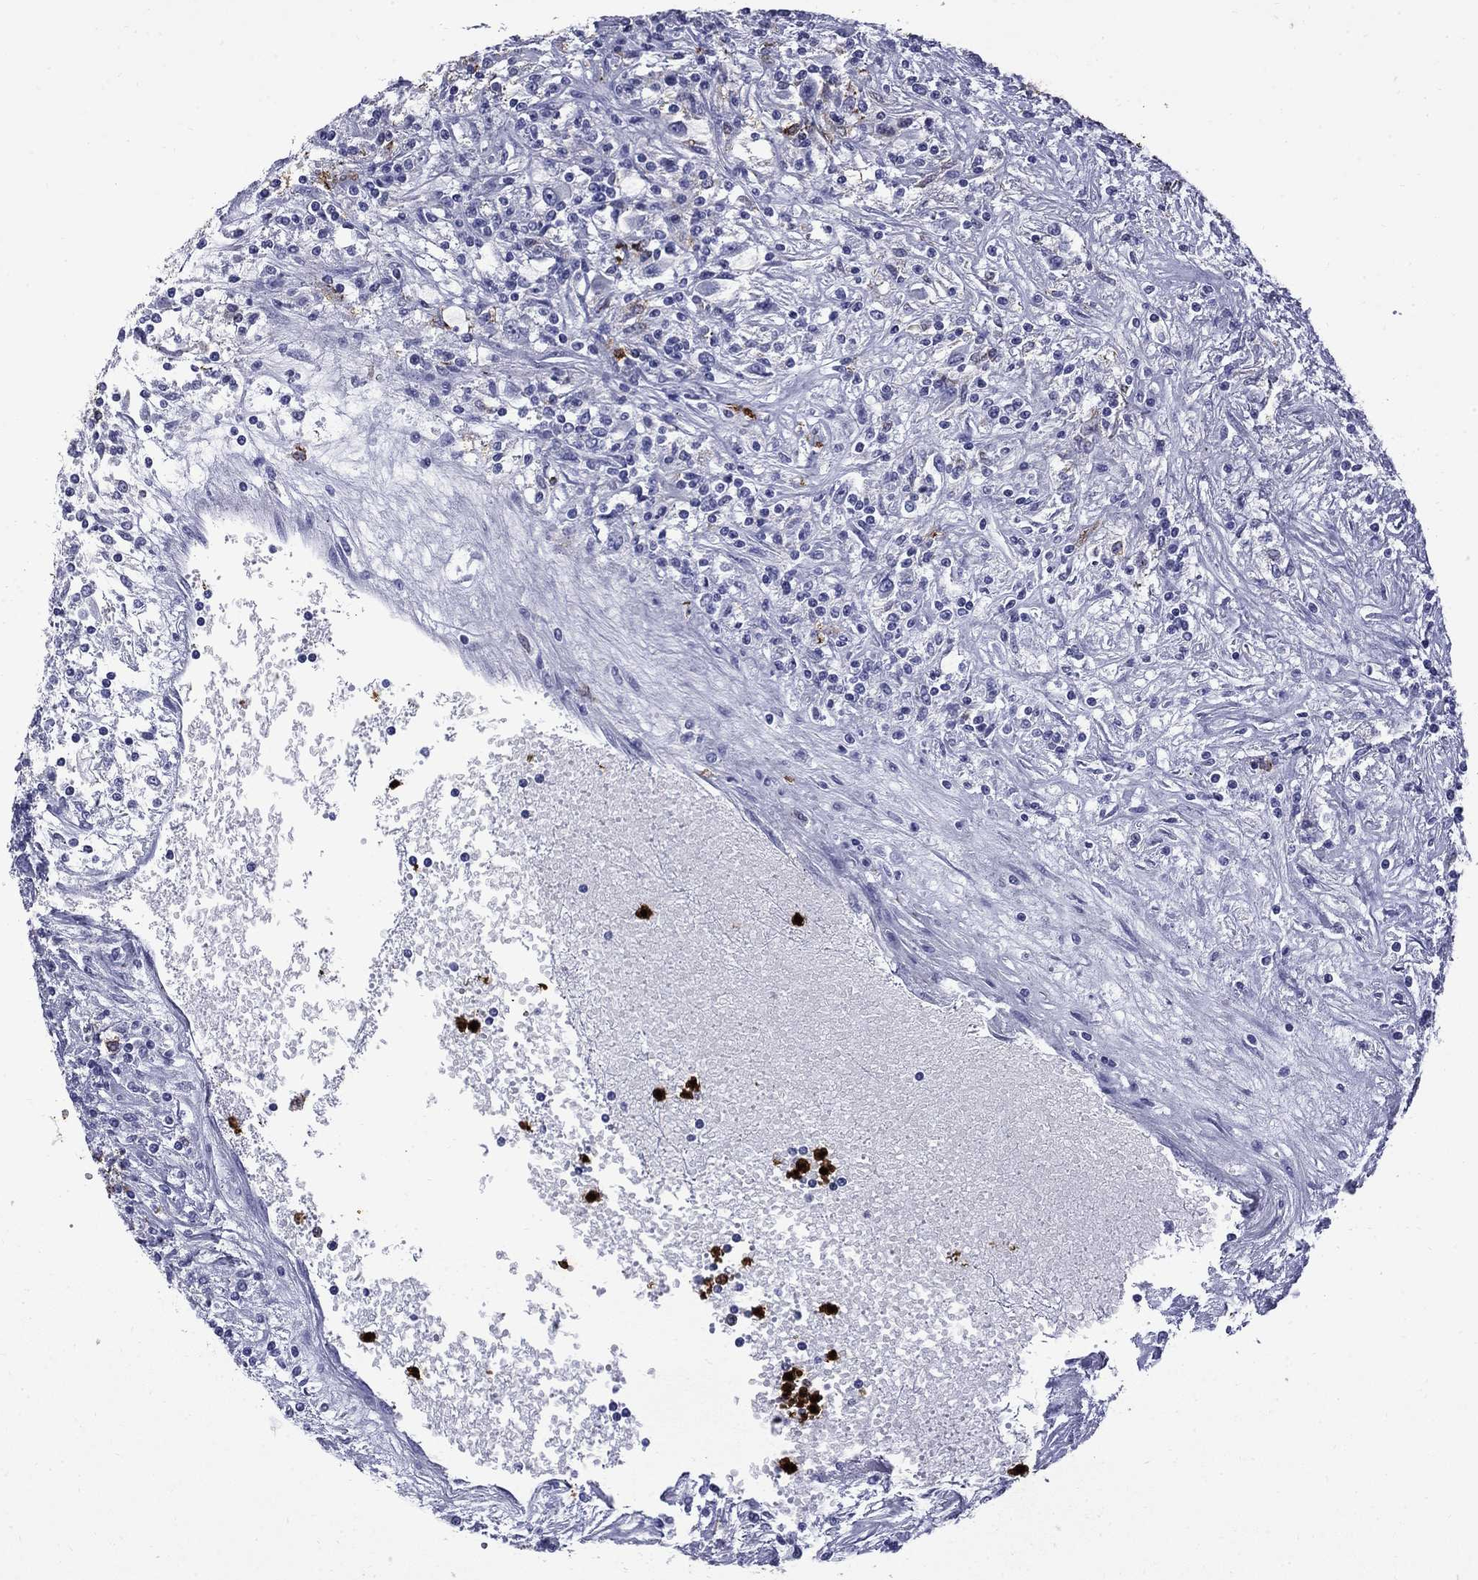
{"staining": {"intensity": "negative", "quantity": "none", "location": "none"}, "tissue": "renal cancer", "cell_type": "Tumor cells", "image_type": "cancer", "snomed": [{"axis": "morphology", "description": "Adenocarcinoma, NOS"}, {"axis": "topography", "description": "Kidney"}], "caption": "IHC of human renal adenocarcinoma demonstrates no positivity in tumor cells.", "gene": "TRIM29", "patient": {"sex": "female", "age": 67}}